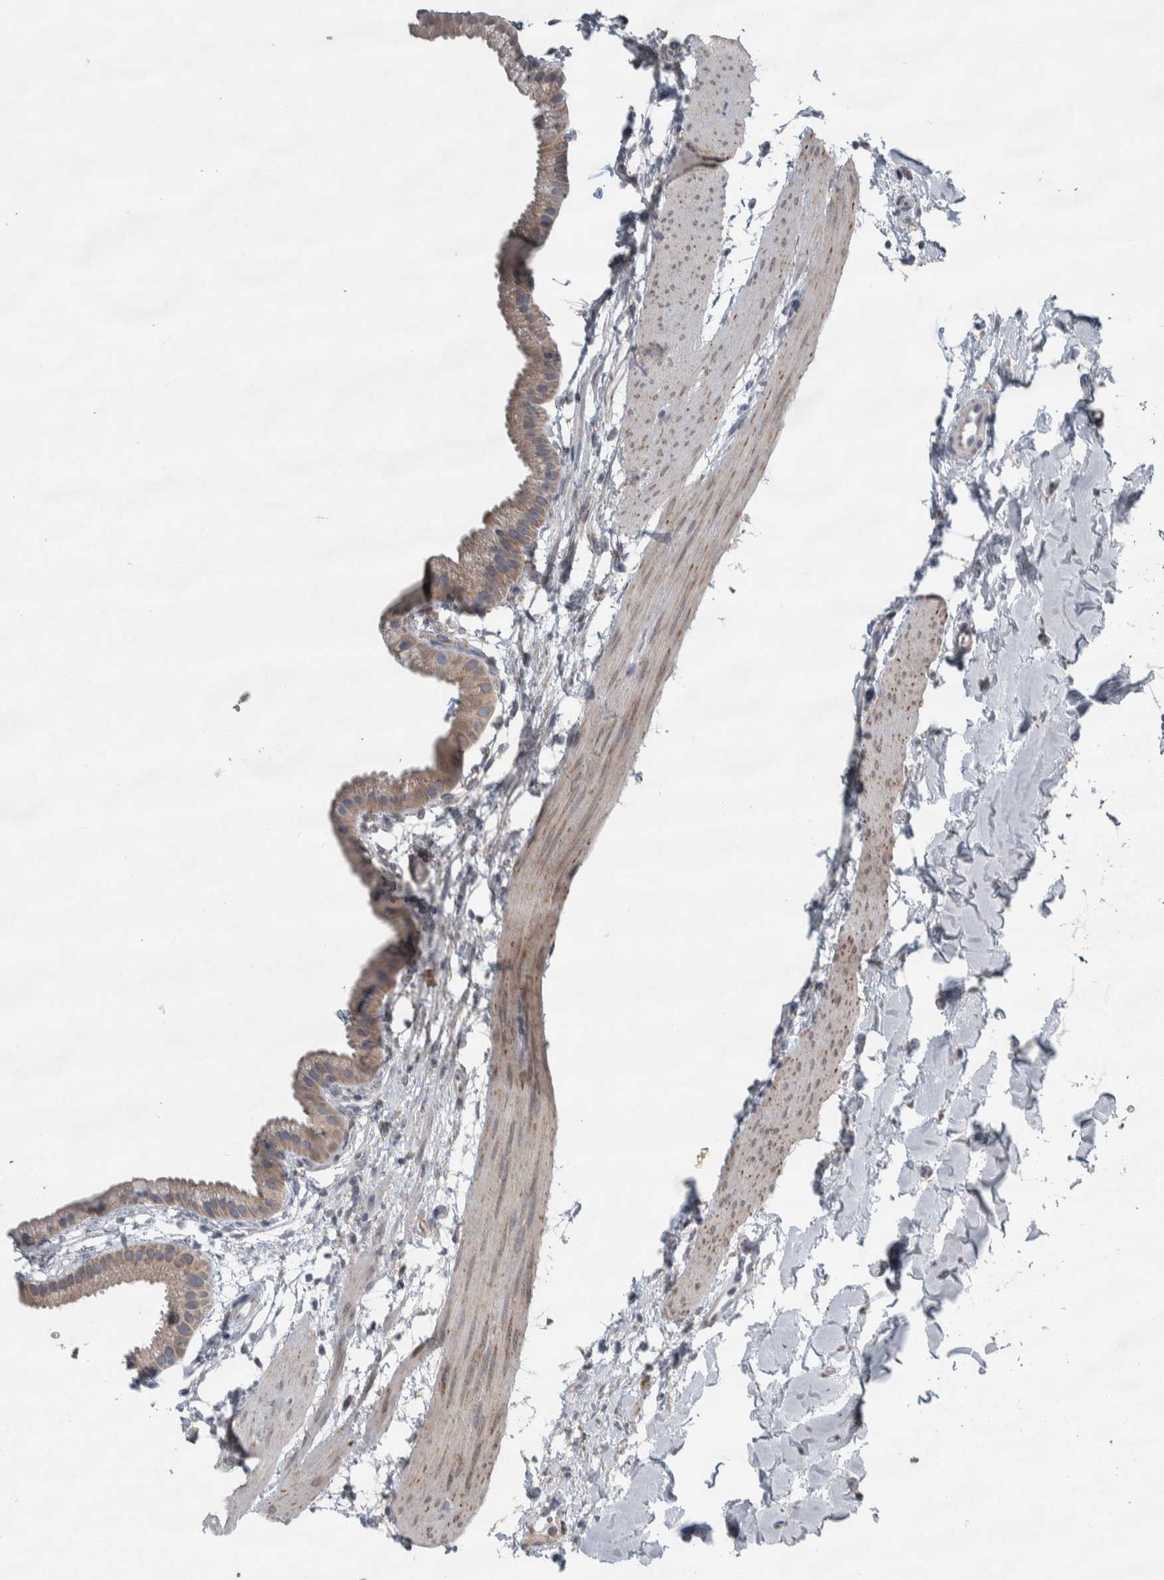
{"staining": {"intensity": "moderate", "quantity": ">75%", "location": "cytoplasmic/membranous"}, "tissue": "gallbladder", "cell_type": "Glandular cells", "image_type": "normal", "snomed": [{"axis": "morphology", "description": "Normal tissue, NOS"}, {"axis": "topography", "description": "Gallbladder"}], "caption": "Immunohistochemical staining of benign gallbladder shows >75% levels of moderate cytoplasmic/membranous protein positivity in about >75% of glandular cells. The staining was performed using DAB, with brown indicating positive protein expression. Nuclei are stained blue with hematoxylin.", "gene": "SIGMAR1", "patient": {"sex": "female", "age": 64}}